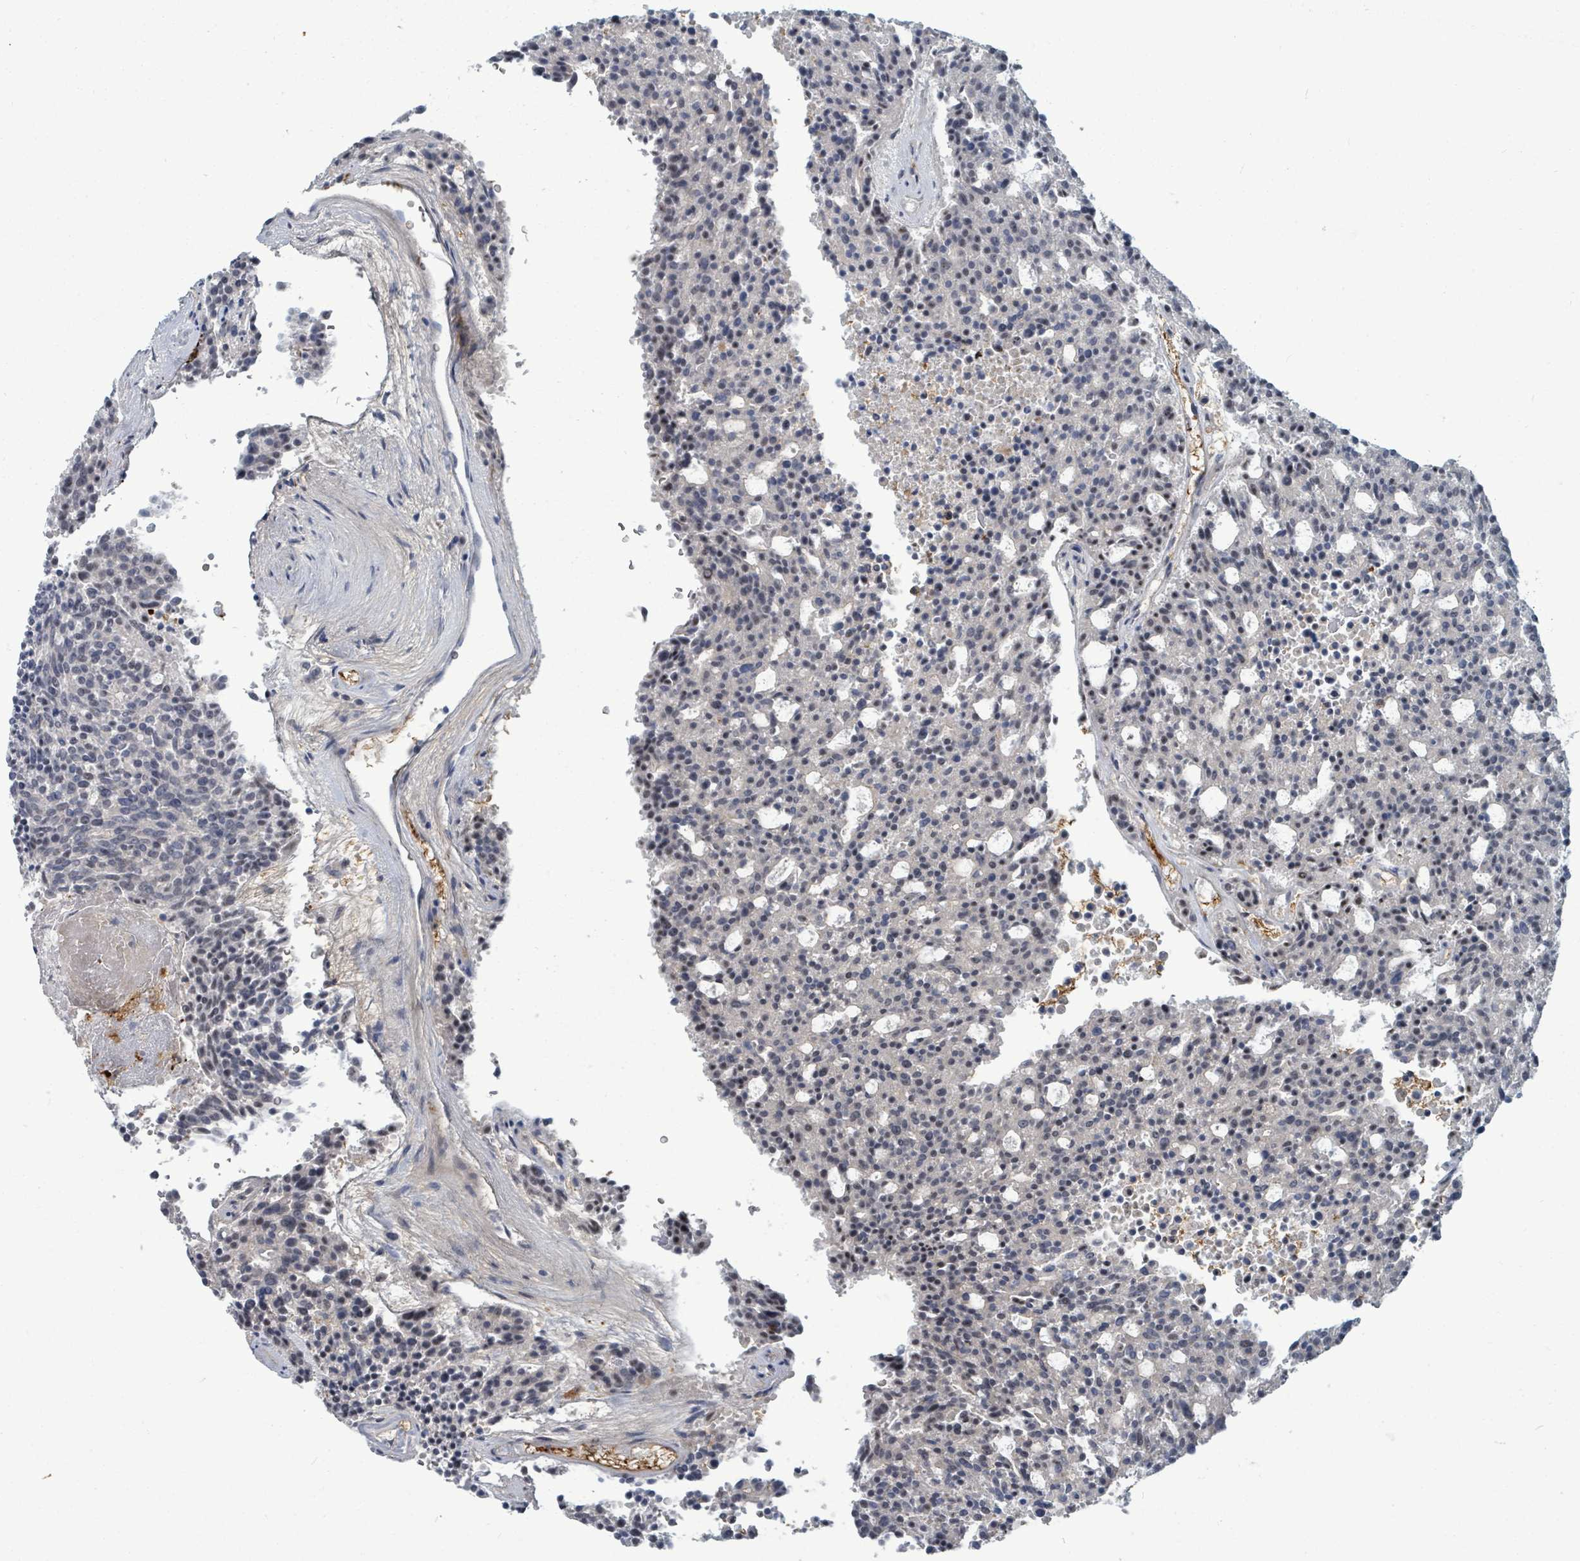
{"staining": {"intensity": "negative", "quantity": "none", "location": "none"}, "tissue": "carcinoid", "cell_type": "Tumor cells", "image_type": "cancer", "snomed": [{"axis": "morphology", "description": "Carcinoid, malignant, NOS"}, {"axis": "topography", "description": "Pancreas"}], "caption": "Carcinoid was stained to show a protein in brown. There is no significant expression in tumor cells. Brightfield microscopy of immunohistochemistry stained with DAB (brown) and hematoxylin (blue), captured at high magnification.", "gene": "TRDMT1", "patient": {"sex": "female", "age": 54}}